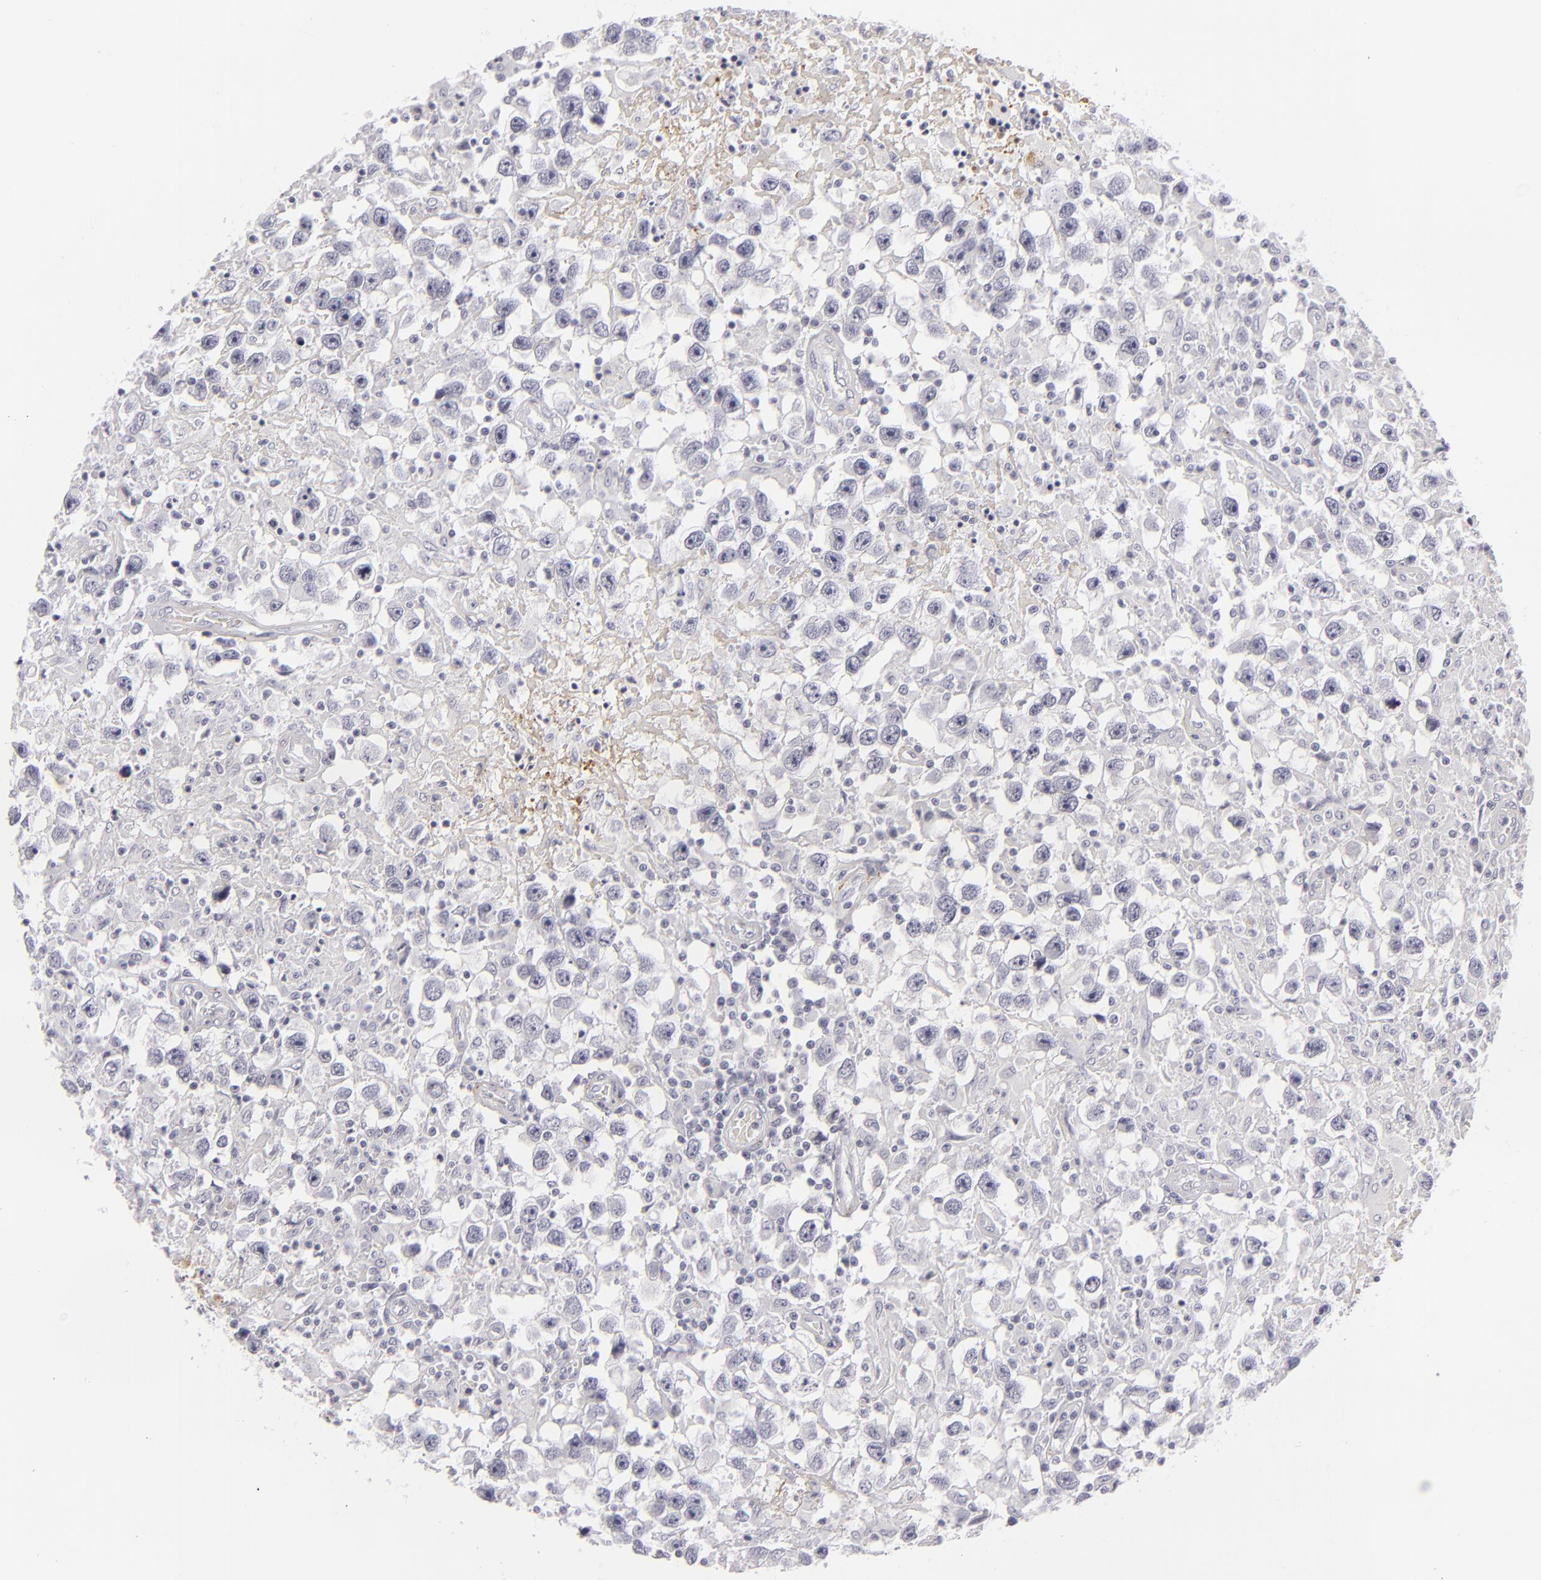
{"staining": {"intensity": "negative", "quantity": "none", "location": "none"}, "tissue": "testis cancer", "cell_type": "Tumor cells", "image_type": "cancer", "snomed": [{"axis": "morphology", "description": "Seminoma, NOS"}, {"axis": "topography", "description": "Testis"}], "caption": "Tumor cells show no significant protein expression in seminoma (testis).", "gene": "C9", "patient": {"sex": "male", "age": 34}}